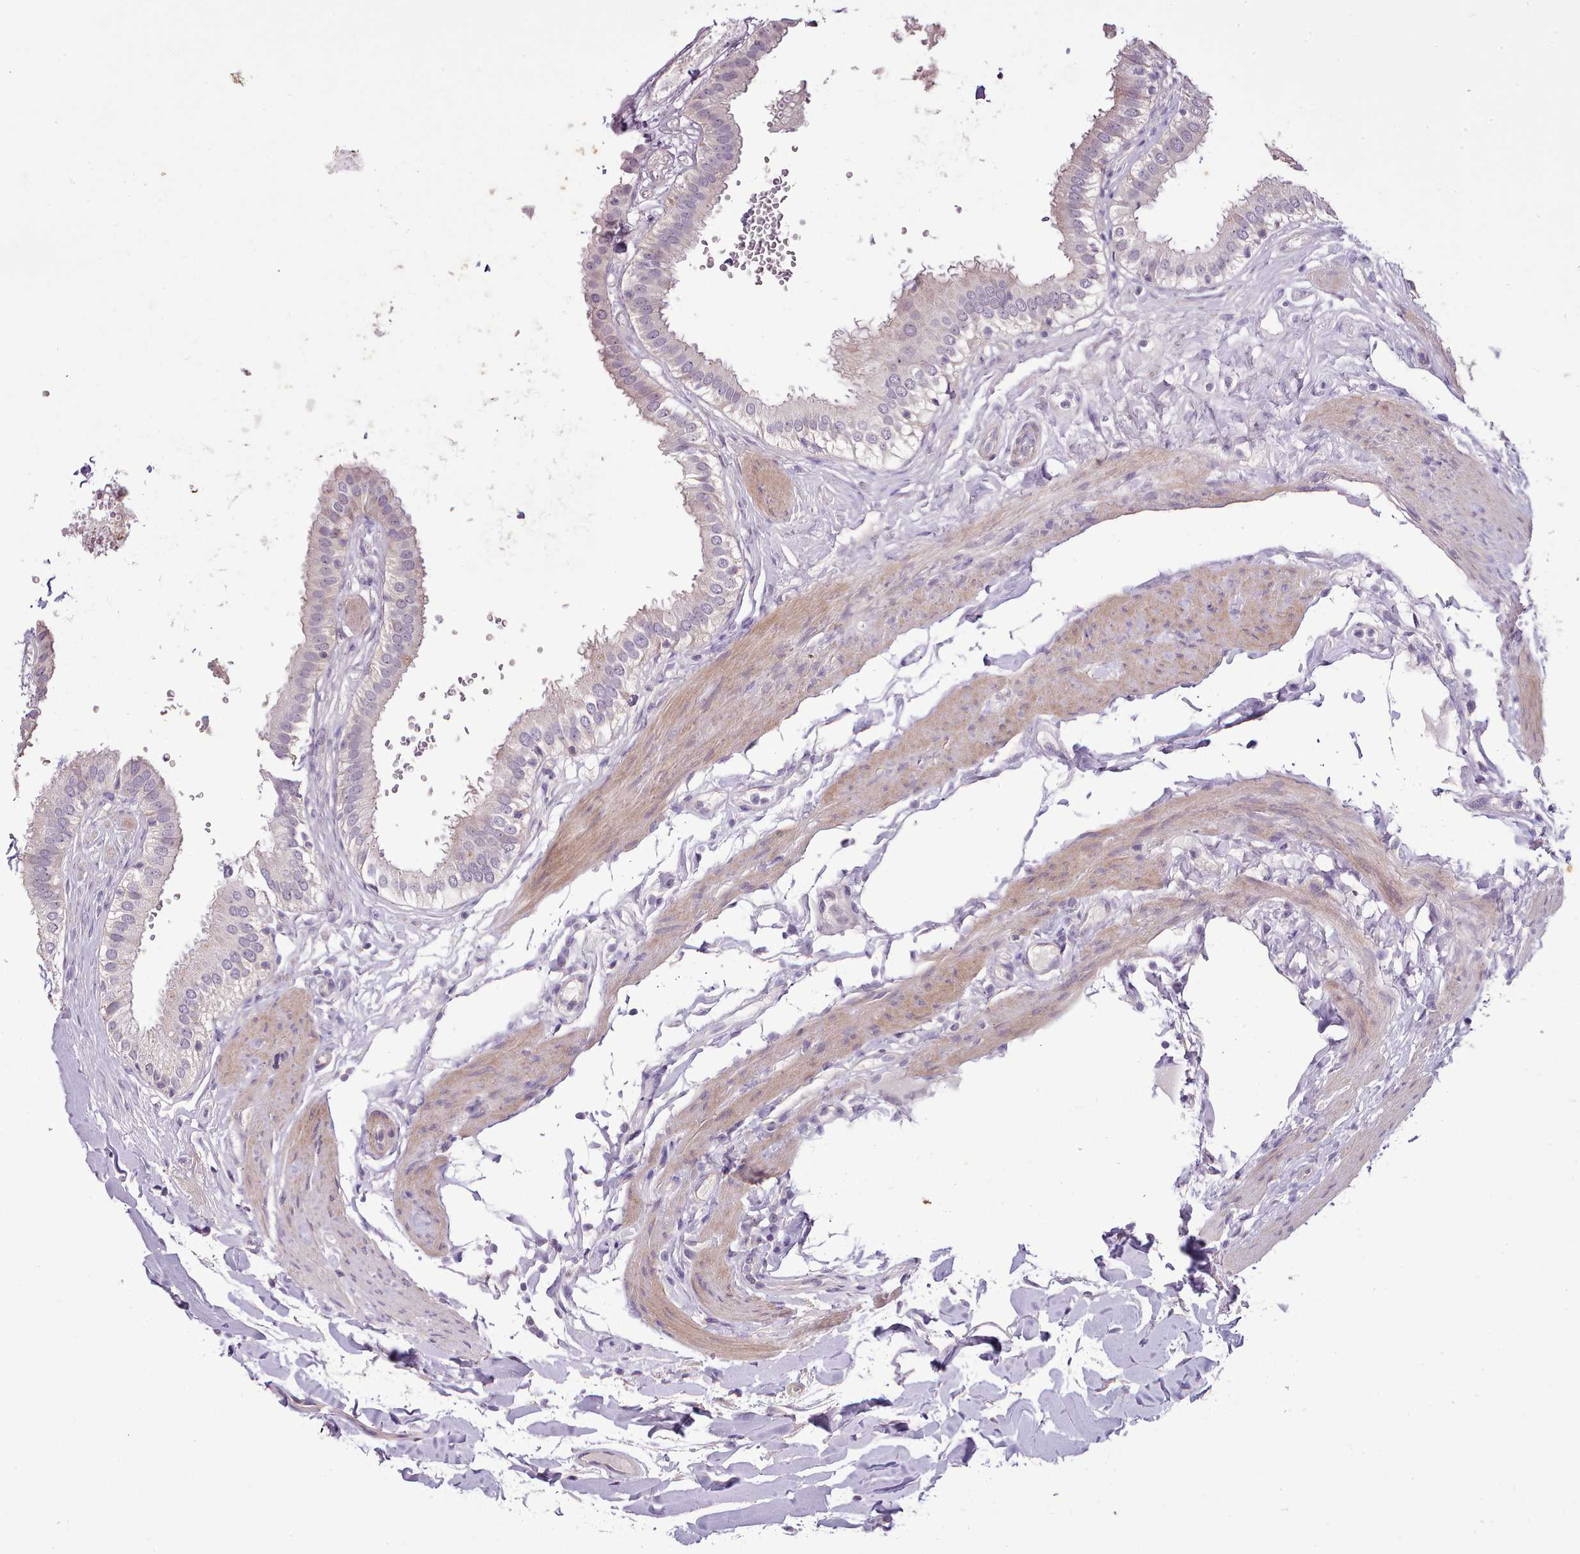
{"staining": {"intensity": "negative", "quantity": "none", "location": "none"}, "tissue": "gallbladder", "cell_type": "Glandular cells", "image_type": "normal", "snomed": [{"axis": "morphology", "description": "Normal tissue, NOS"}, {"axis": "topography", "description": "Gallbladder"}], "caption": "IHC histopathology image of unremarkable gallbladder stained for a protein (brown), which reveals no staining in glandular cells. (DAB (3,3'-diaminobenzidine) immunohistochemistry, high magnification).", "gene": "SETX", "patient": {"sex": "female", "age": 61}}